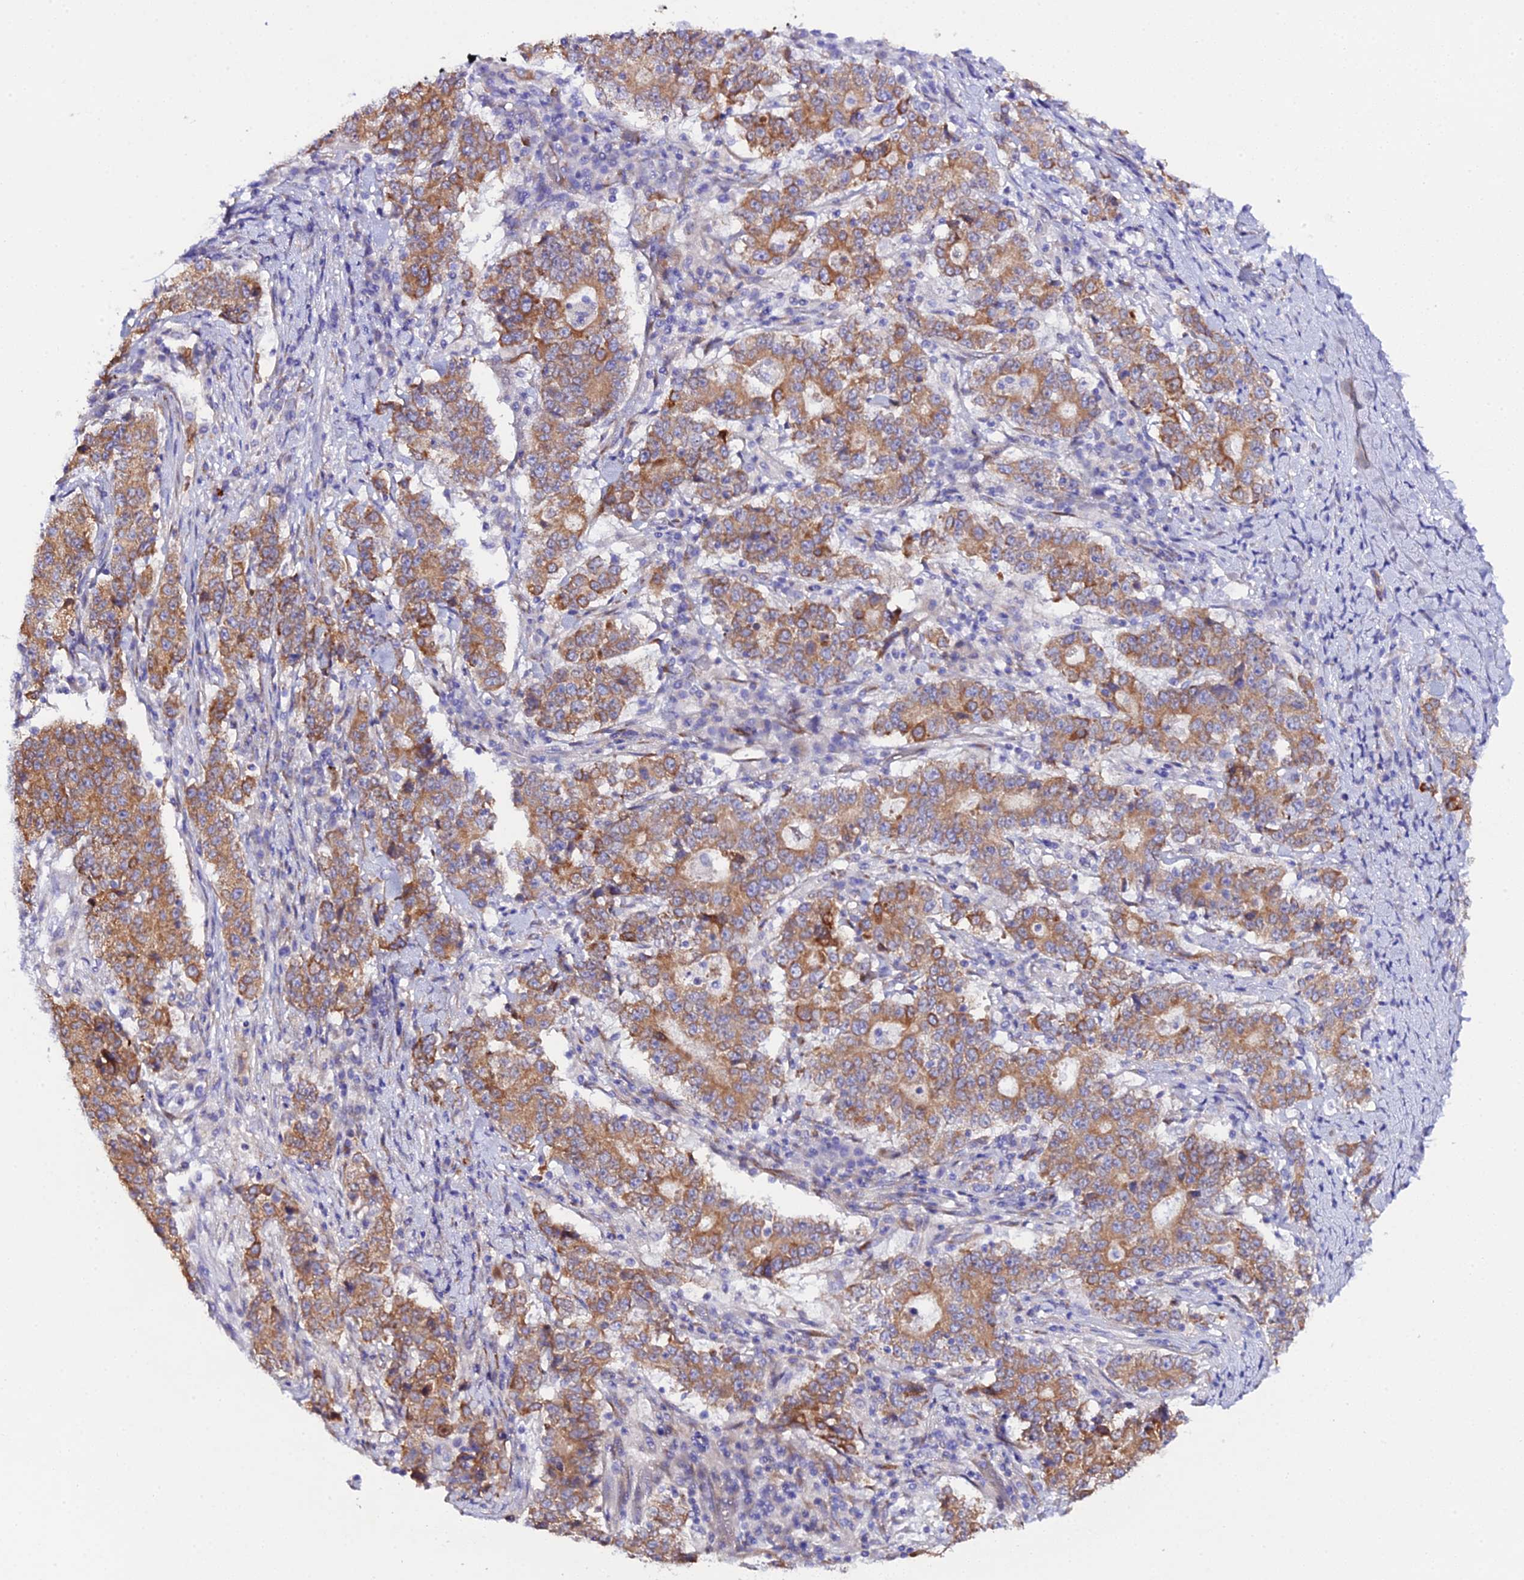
{"staining": {"intensity": "moderate", "quantity": ">75%", "location": "cytoplasmic/membranous"}, "tissue": "stomach cancer", "cell_type": "Tumor cells", "image_type": "cancer", "snomed": [{"axis": "morphology", "description": "Adenocarcinoma, NOS"}, {"axis": "topography", "description": "Stomach"}], "caption": "Moderate cytoplasmic/membranous protein expression is seen in about >75% of tumor cells in stomach cancer.", "gene": "CFAP45", "patient": {"sex": "male", "age": 59}}